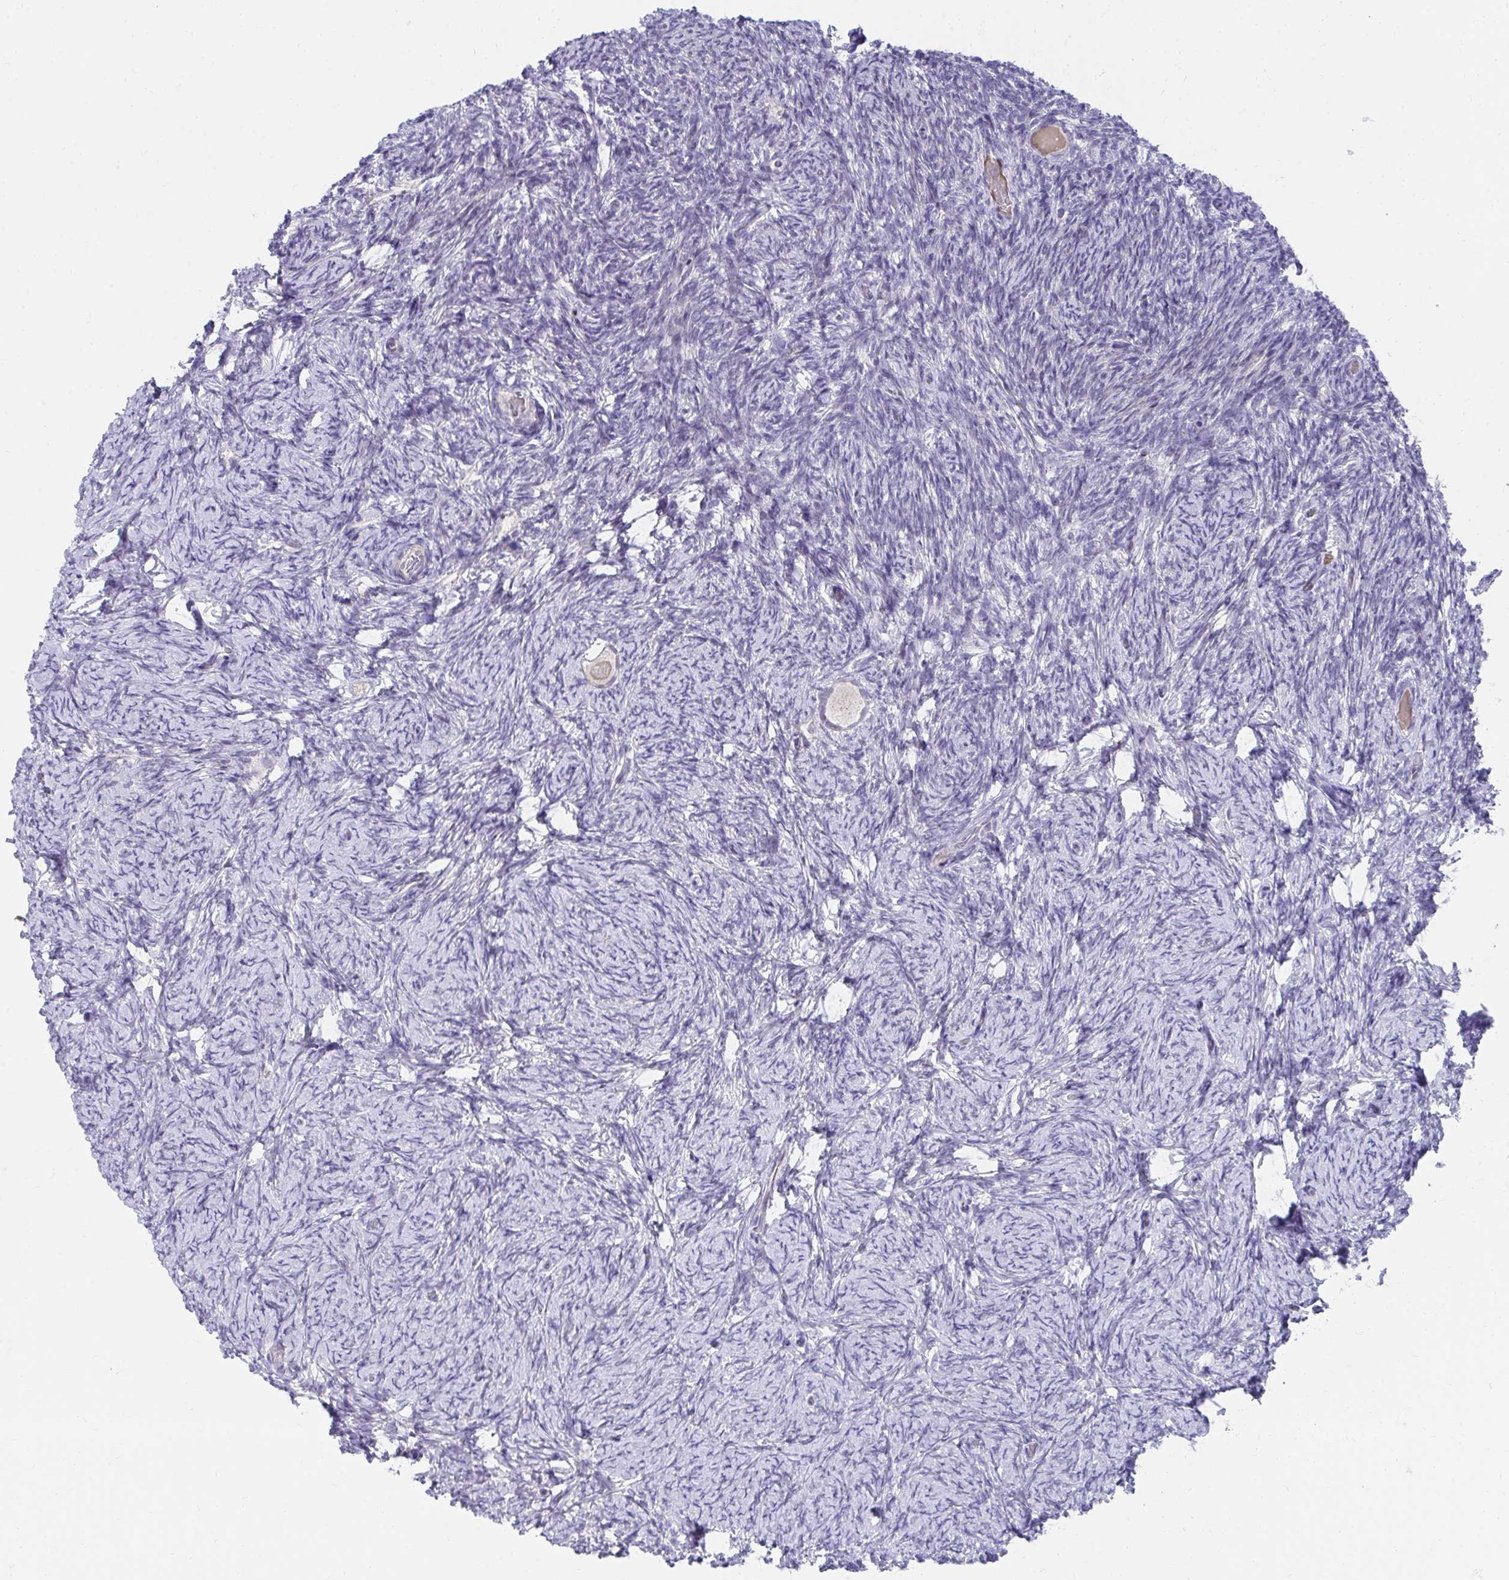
{"staining": {"intensity": "weak", "quantity": "<25%", "location": "cytoplasmic/membranous"}, "tissue": "ovary", "cell_type": "Follicle cells", "image_type": "normal", "snomed": [{"axis": "morphology", "description": "Normal tissue, NOS"}, {"axis": "topography", "description": "Ovary"}], "caption": "Ovary stained for a protein using immunohistochemistry shows no expression follicle cells.", "gene": "SLAMF7", "patient": {"sex": "female", "age": 34}}